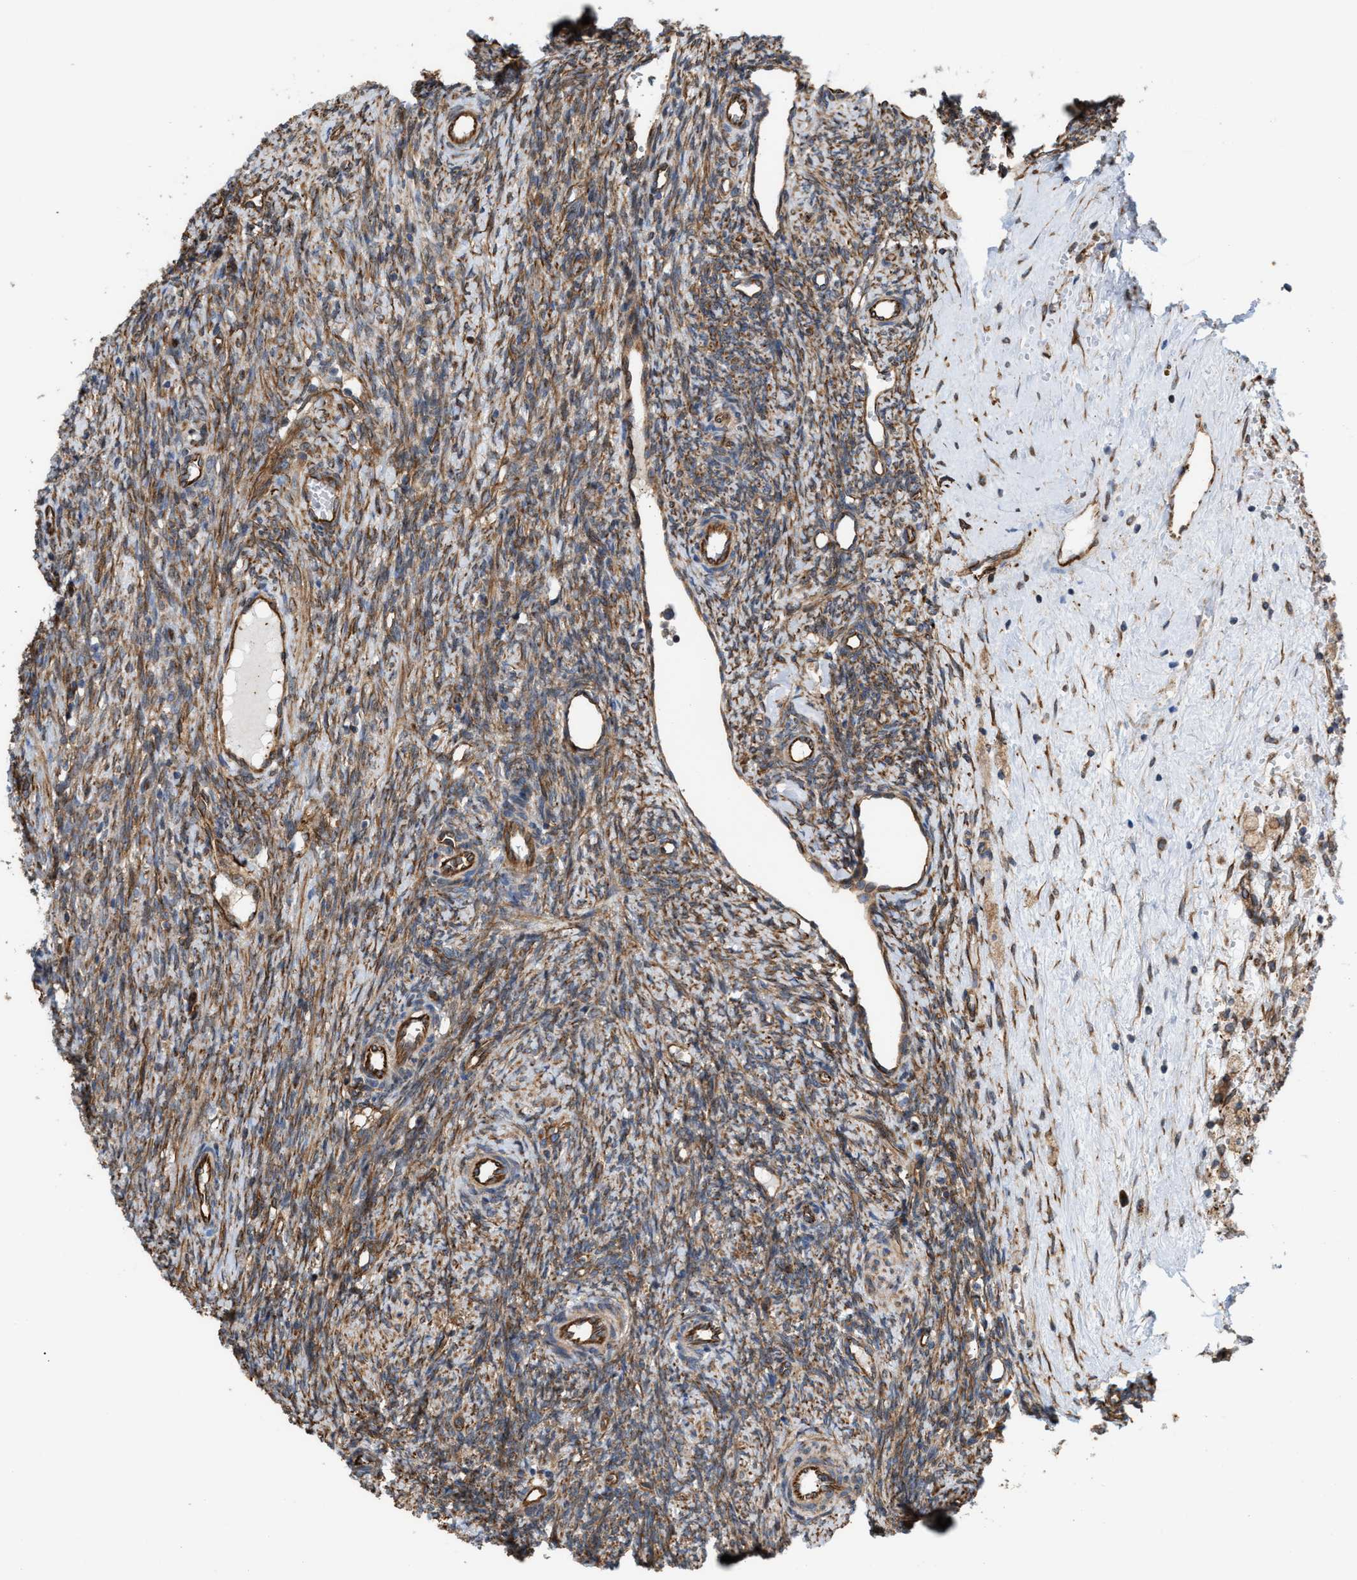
{"staining": {"intensity": "moderate", "quantity": ">75%", "location": "cytoplasmic/membranous"}, "tissue": "ovary", "cell_type": "Follicle cells", "image_type": "normal", "snomed": [{"axis": "morphology", "description": "Normal tissue, NOS"}, {"axis": "topography", "description": "Ovary"}], "caption": "A high-resolution micrograph shows immunohistochemistry (IHC) staining of unremarkable ovary, which exhibits moderate cytoplasmic/membranous positivity in about >75% of follicle cells.", "gene": "EPS15L1", "patient": {"sex": "female", "age": 41}}